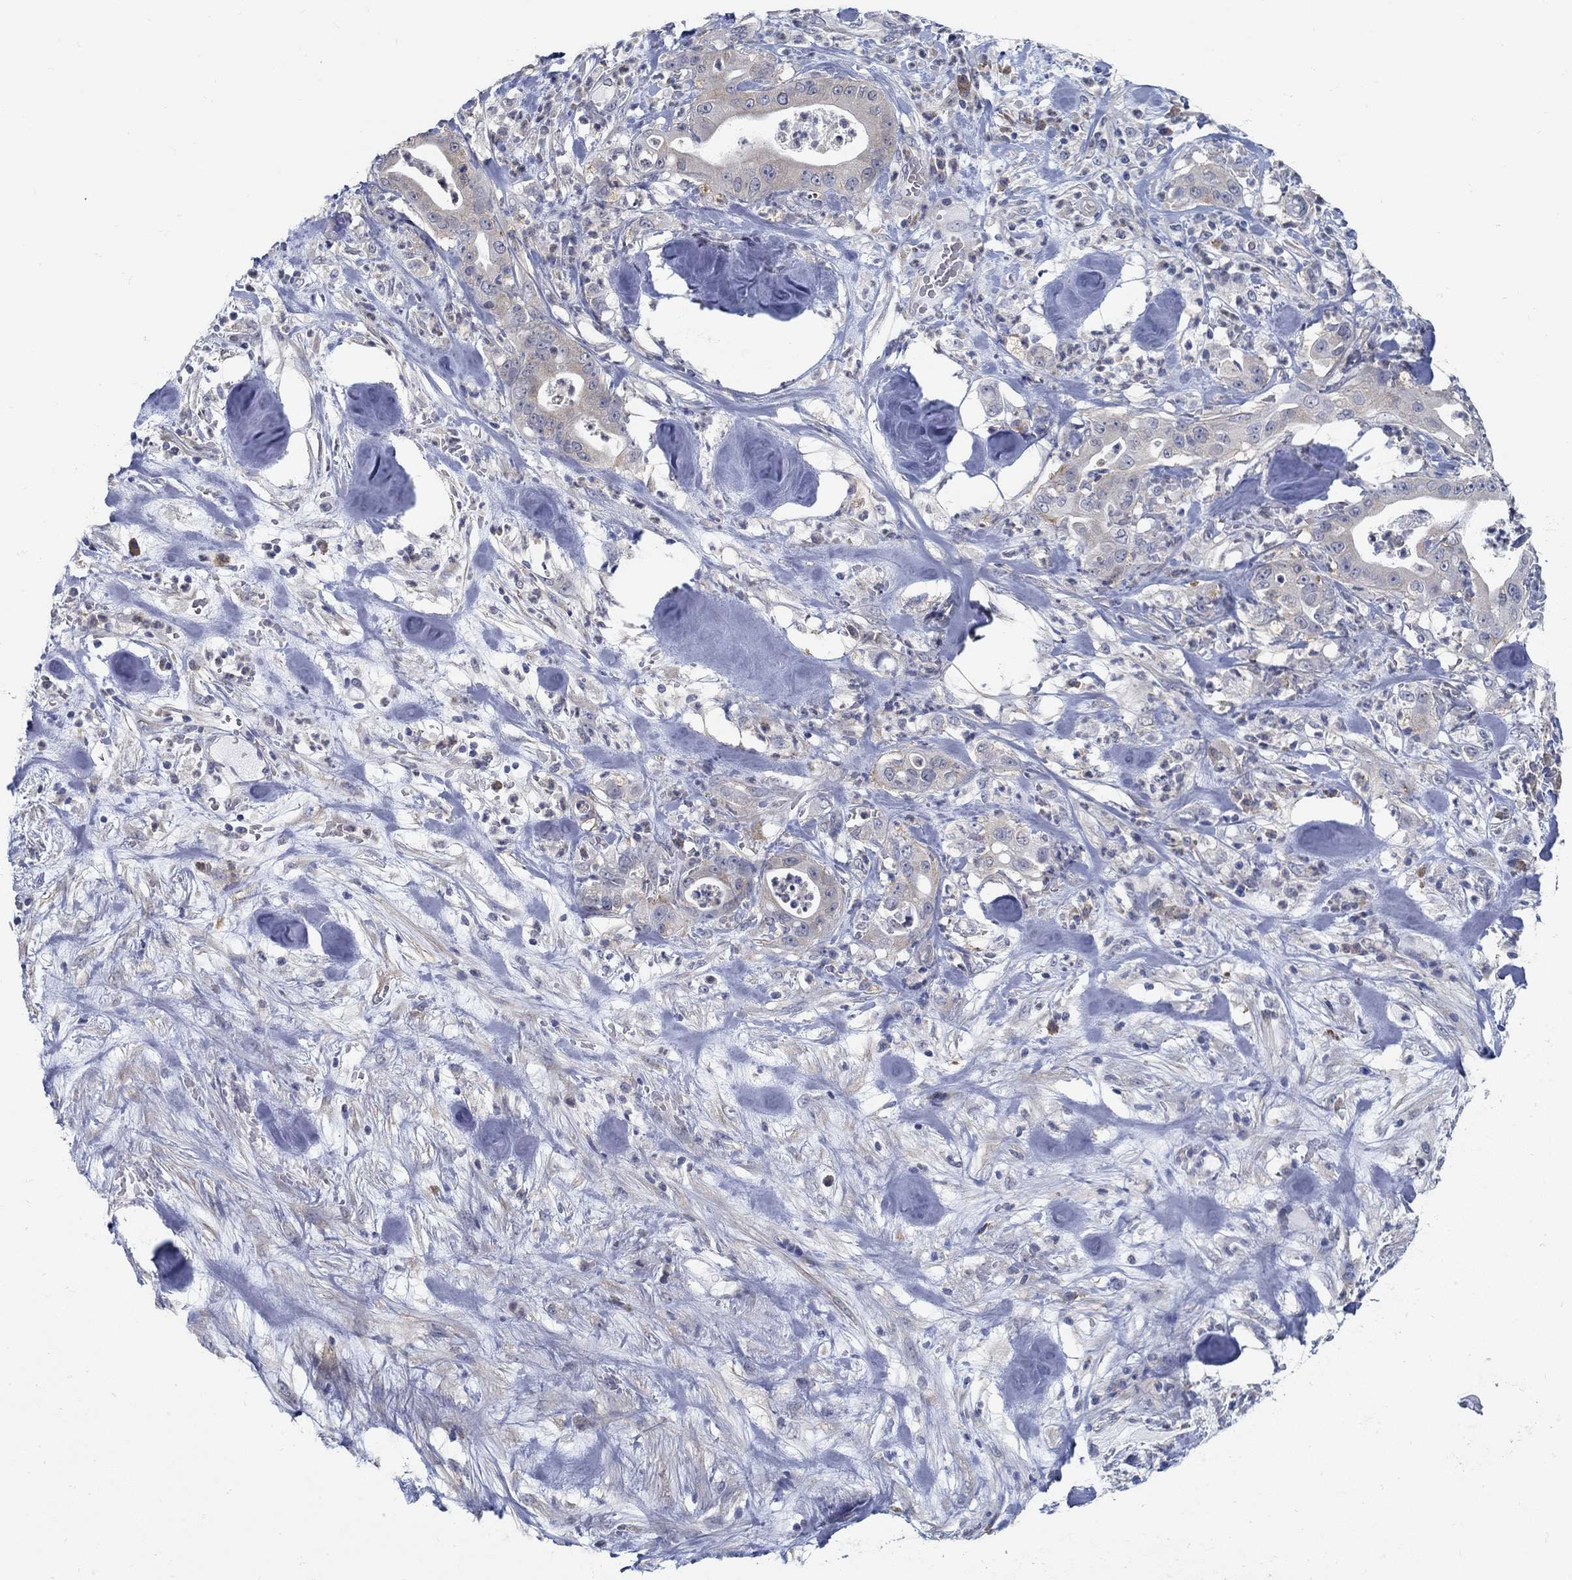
{"staining": {"intensity": "weak", "quantity": "25%-75%", "location": "cytoplasmic/membranous"}, "tissue": "pancreatic cancer", "cell_type": "Tumor cells", "image_type": "cancer", "snomed": [{"axis": "morphology", "description": "Adenocarcinoma, NOS"}, {"axis": "topography", "description": "Pancreas"}], "caption": "Pancreatic cancer (adenocarcinoma) stained with a brown dye demonstrates weak cytoplasmic/membranous positive positivity in approximately 25%-75% of tumor cells.", "gene": "PCDH11X", "patient": {"sex": "male", "age": 71}}